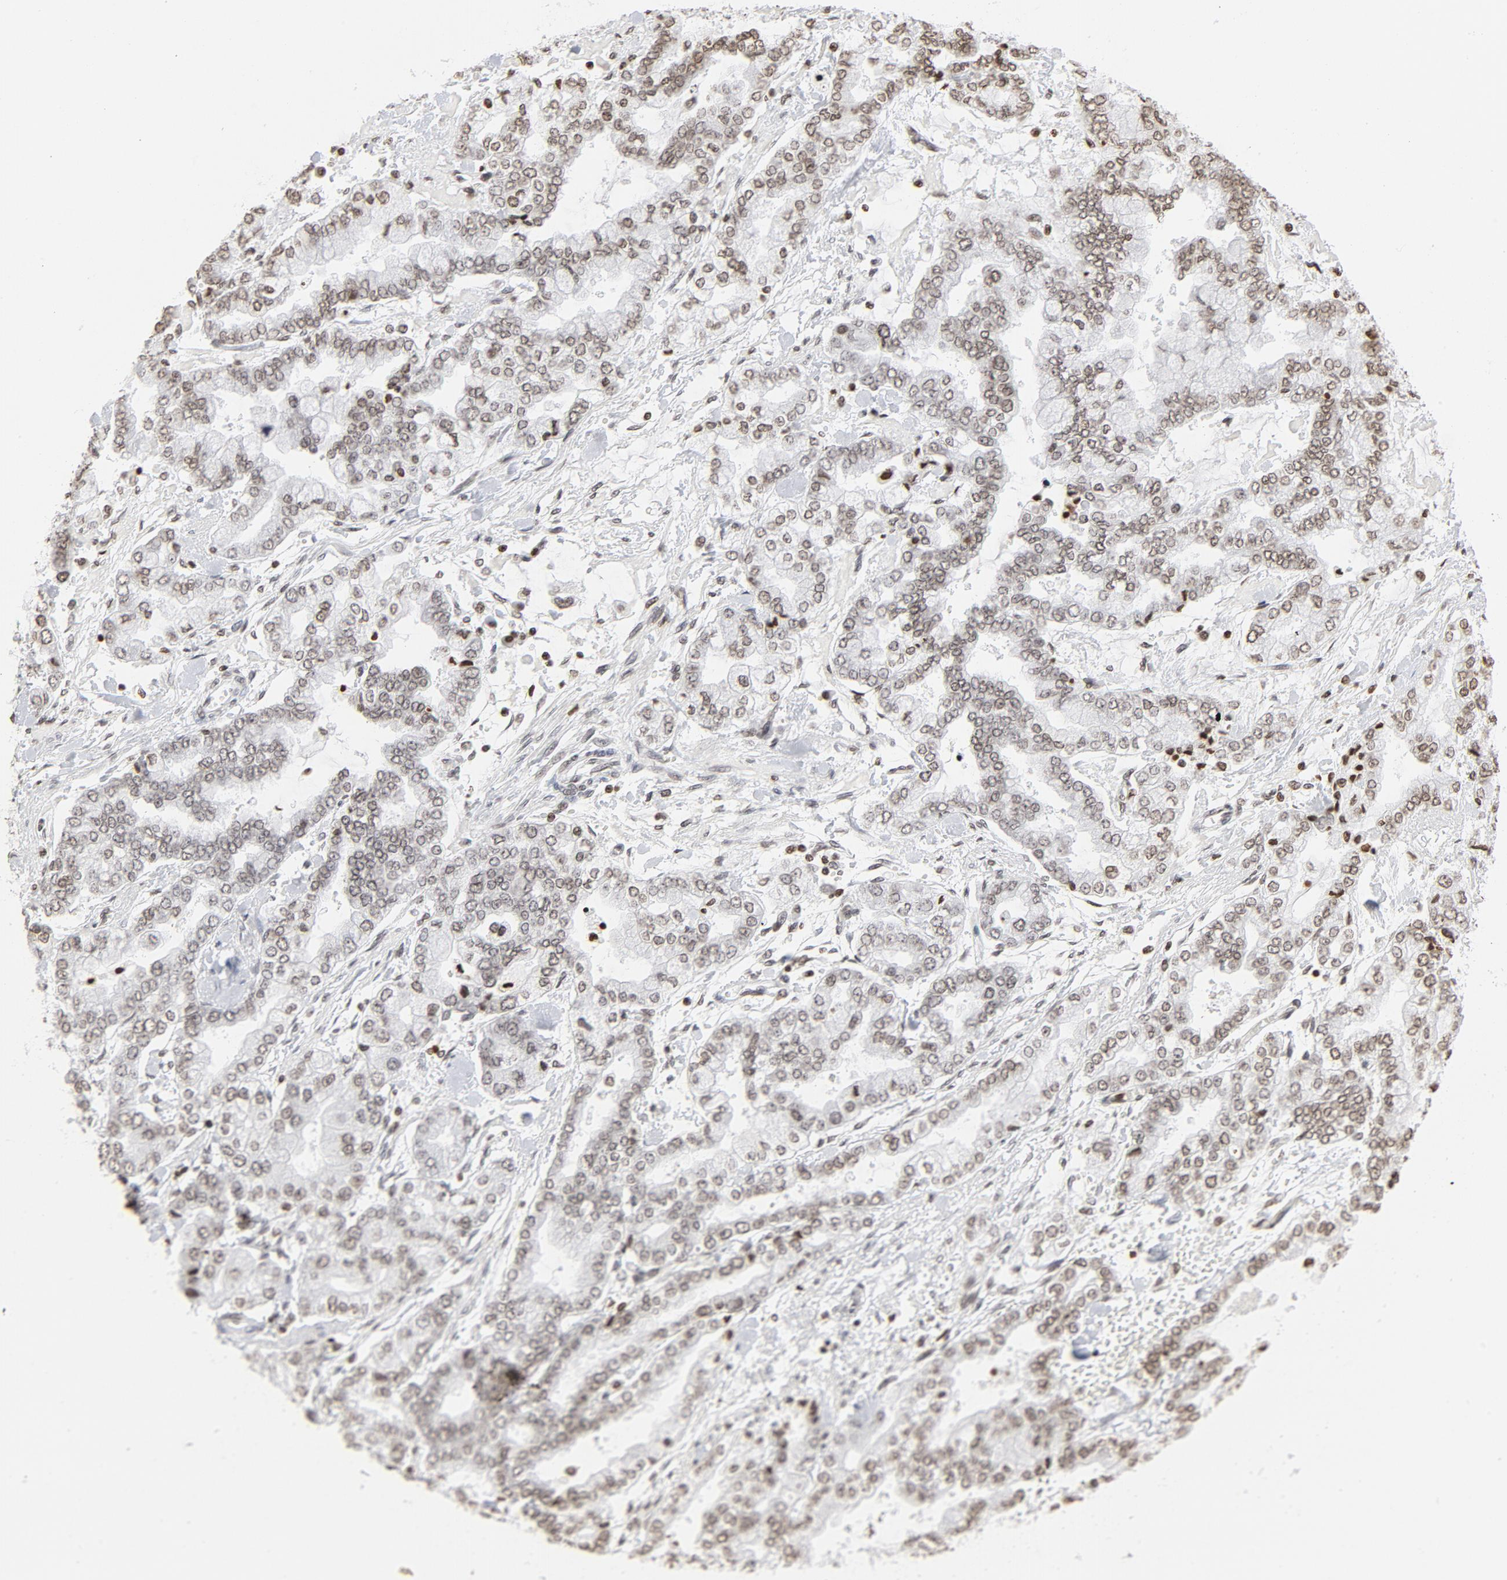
{"staining": {"intensity": "weak", "quantity": ">75%", "location": "nuclear"}, "tissue": "stomach cancer", "cell_type": "Tumor cells", "image_type": "cancer", "snomed": [{"axis": "morphology", "description": "Normal tissue, NOS"}, {"axis": "morphology", "description": "Adenocarcinoma, NOS"}, {"axis": "topography", "description": "Stomach, upper"}, {"axis": "topography", "description": "Stomach"}], "caption": "Weak nuclear protein staining is appreciated in approximately >75% of tumor cells in adenocarcinoma (stomach).", "gene": "H2AC12", "patient": {"sex": "male", "age": 76}}